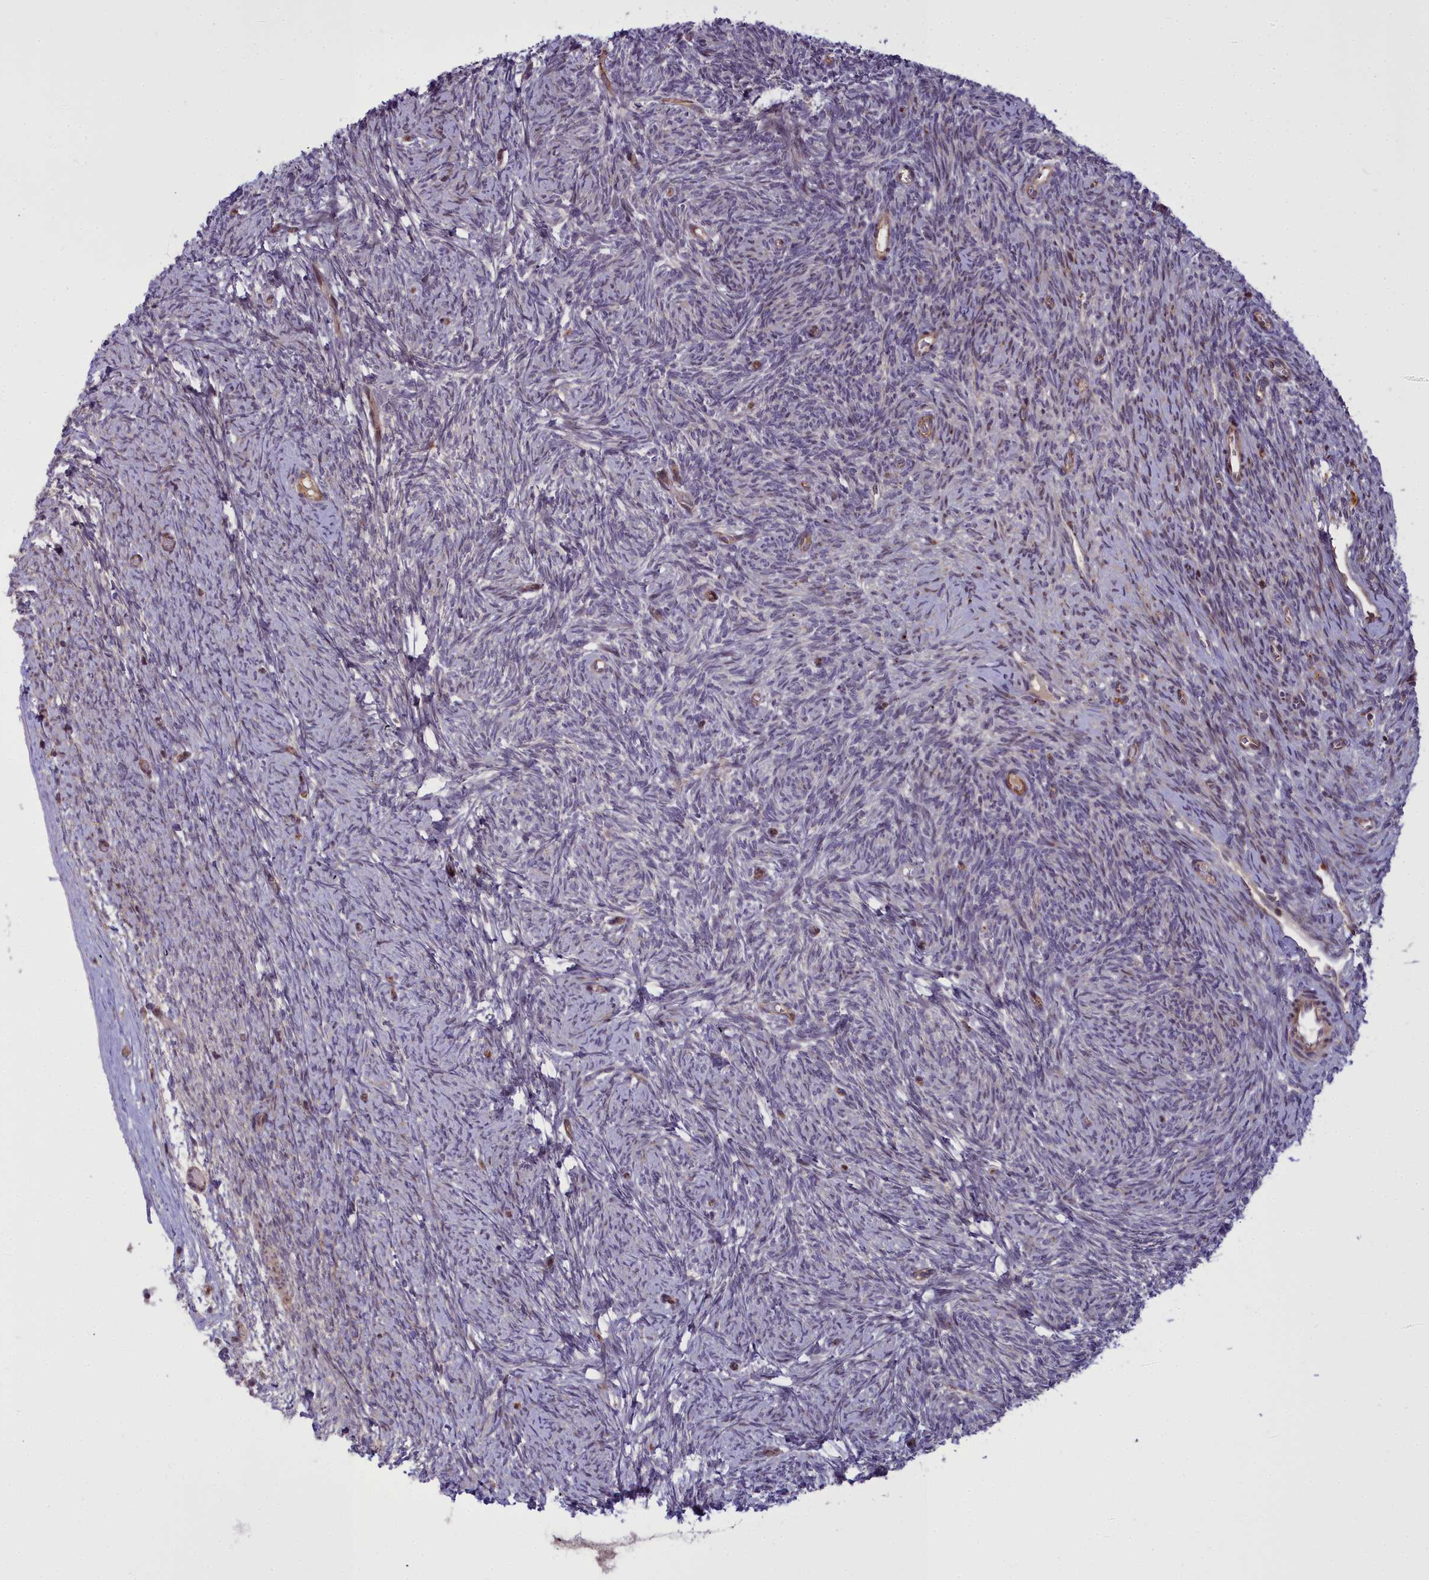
{"staining": {"intensity": "negative", "quantity": "none", "location": "none"}, "tissue": "ovary", "cell_type": "Ovarian stroma cells", "image_type": "normal", "snomed": [{"axis": "morphology", "description": "Normal tissue, NOS"}, {"axis": "topography", "description": "Ovary"}], "caption": "Immunohistochemical staining of normal ovary displays no significant positivity in ovarian stroma cells. (DAB (3,3'-diaminobenzidine) immunohistochemistry (IHC) visualized using brightfield microscopy, high magnification).", "gene": "GLYATL3", "patient": {"sex": "female", "age": 44}}